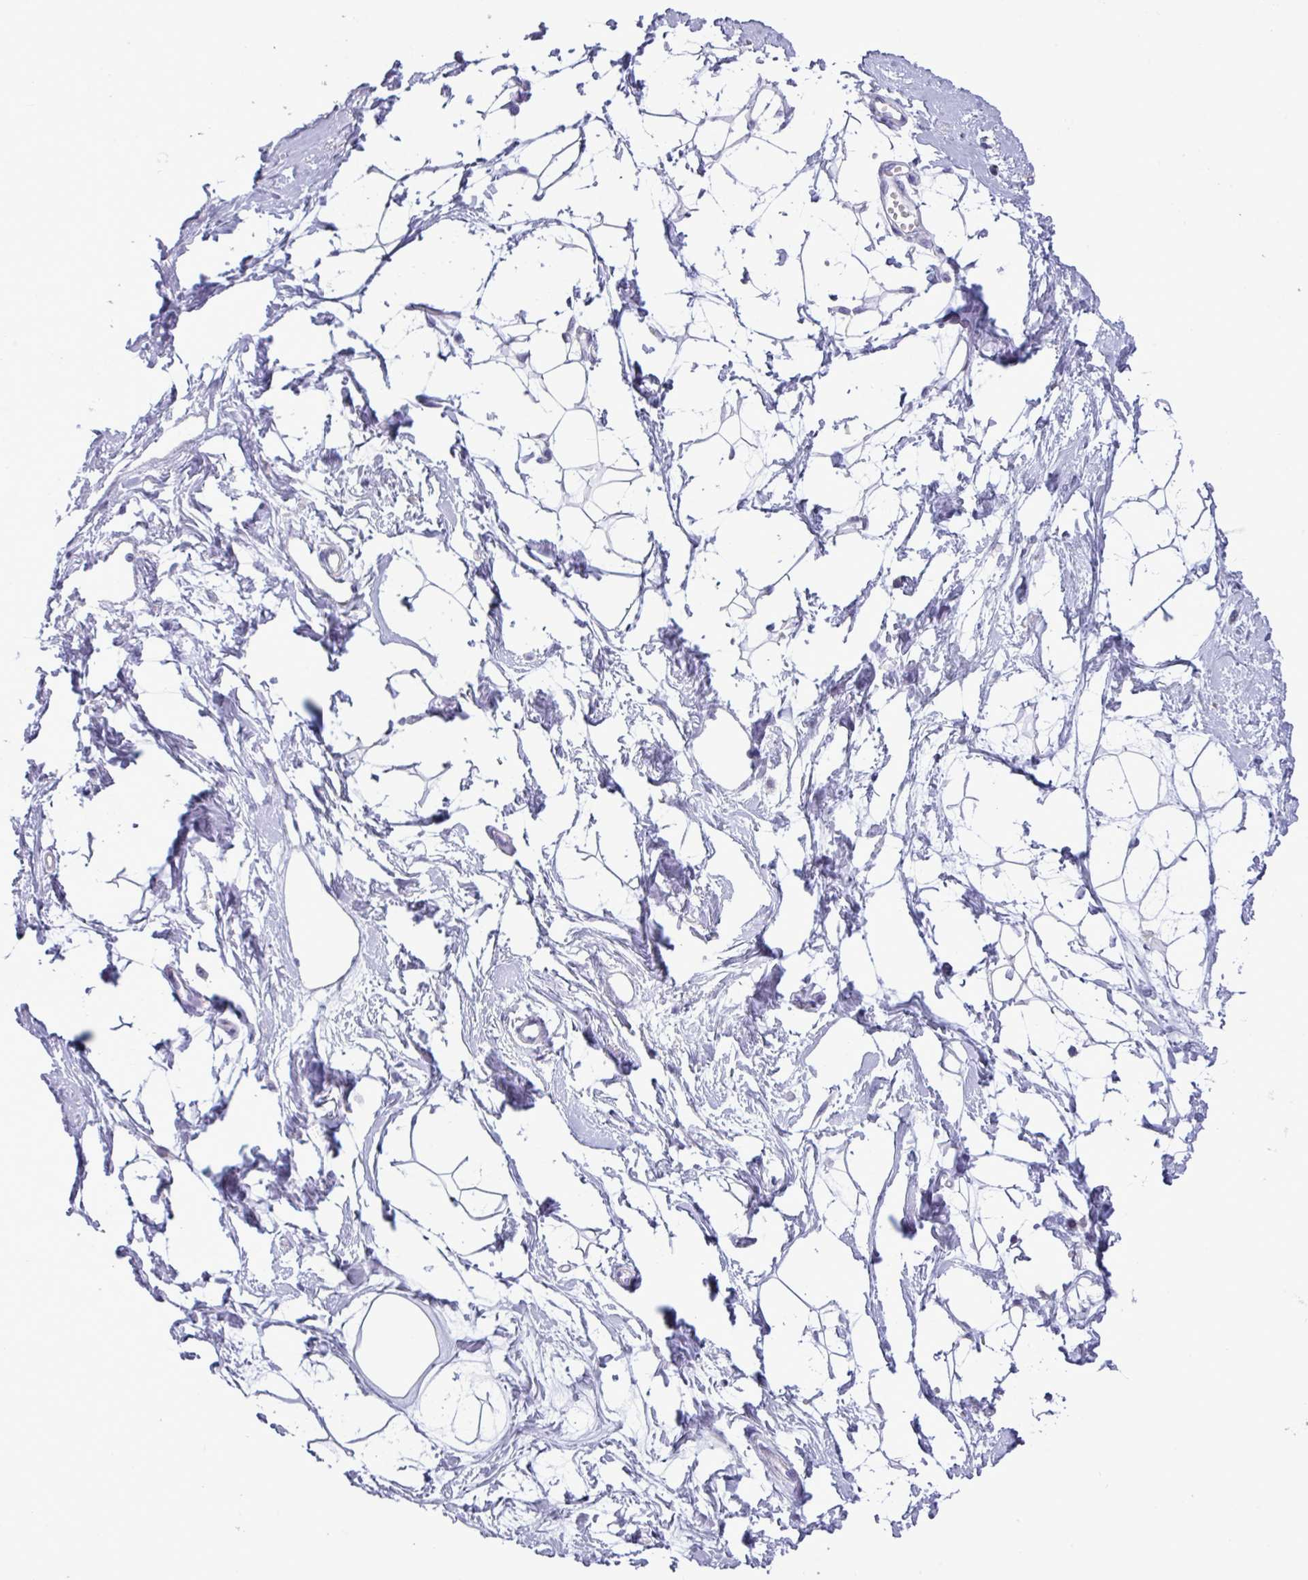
{"staining": {"intensity": "negative", "quantity": "none", "location": "none"}, "tissue": "breast", "cell_type": "Adipocytes", "image_type": "normal", "snomed": [{"axis": "morphology", "description": "Normal tissue, NOS"}, {"axis": "topography", "description": "Breast"}], "caption": "IHC micrograph of unremarkable breast: breast stained with DAB reveals no significant protein positivity in adipocytes.", "gene": "STIMATE", "patient": {"sex": "female", "age": 45}}